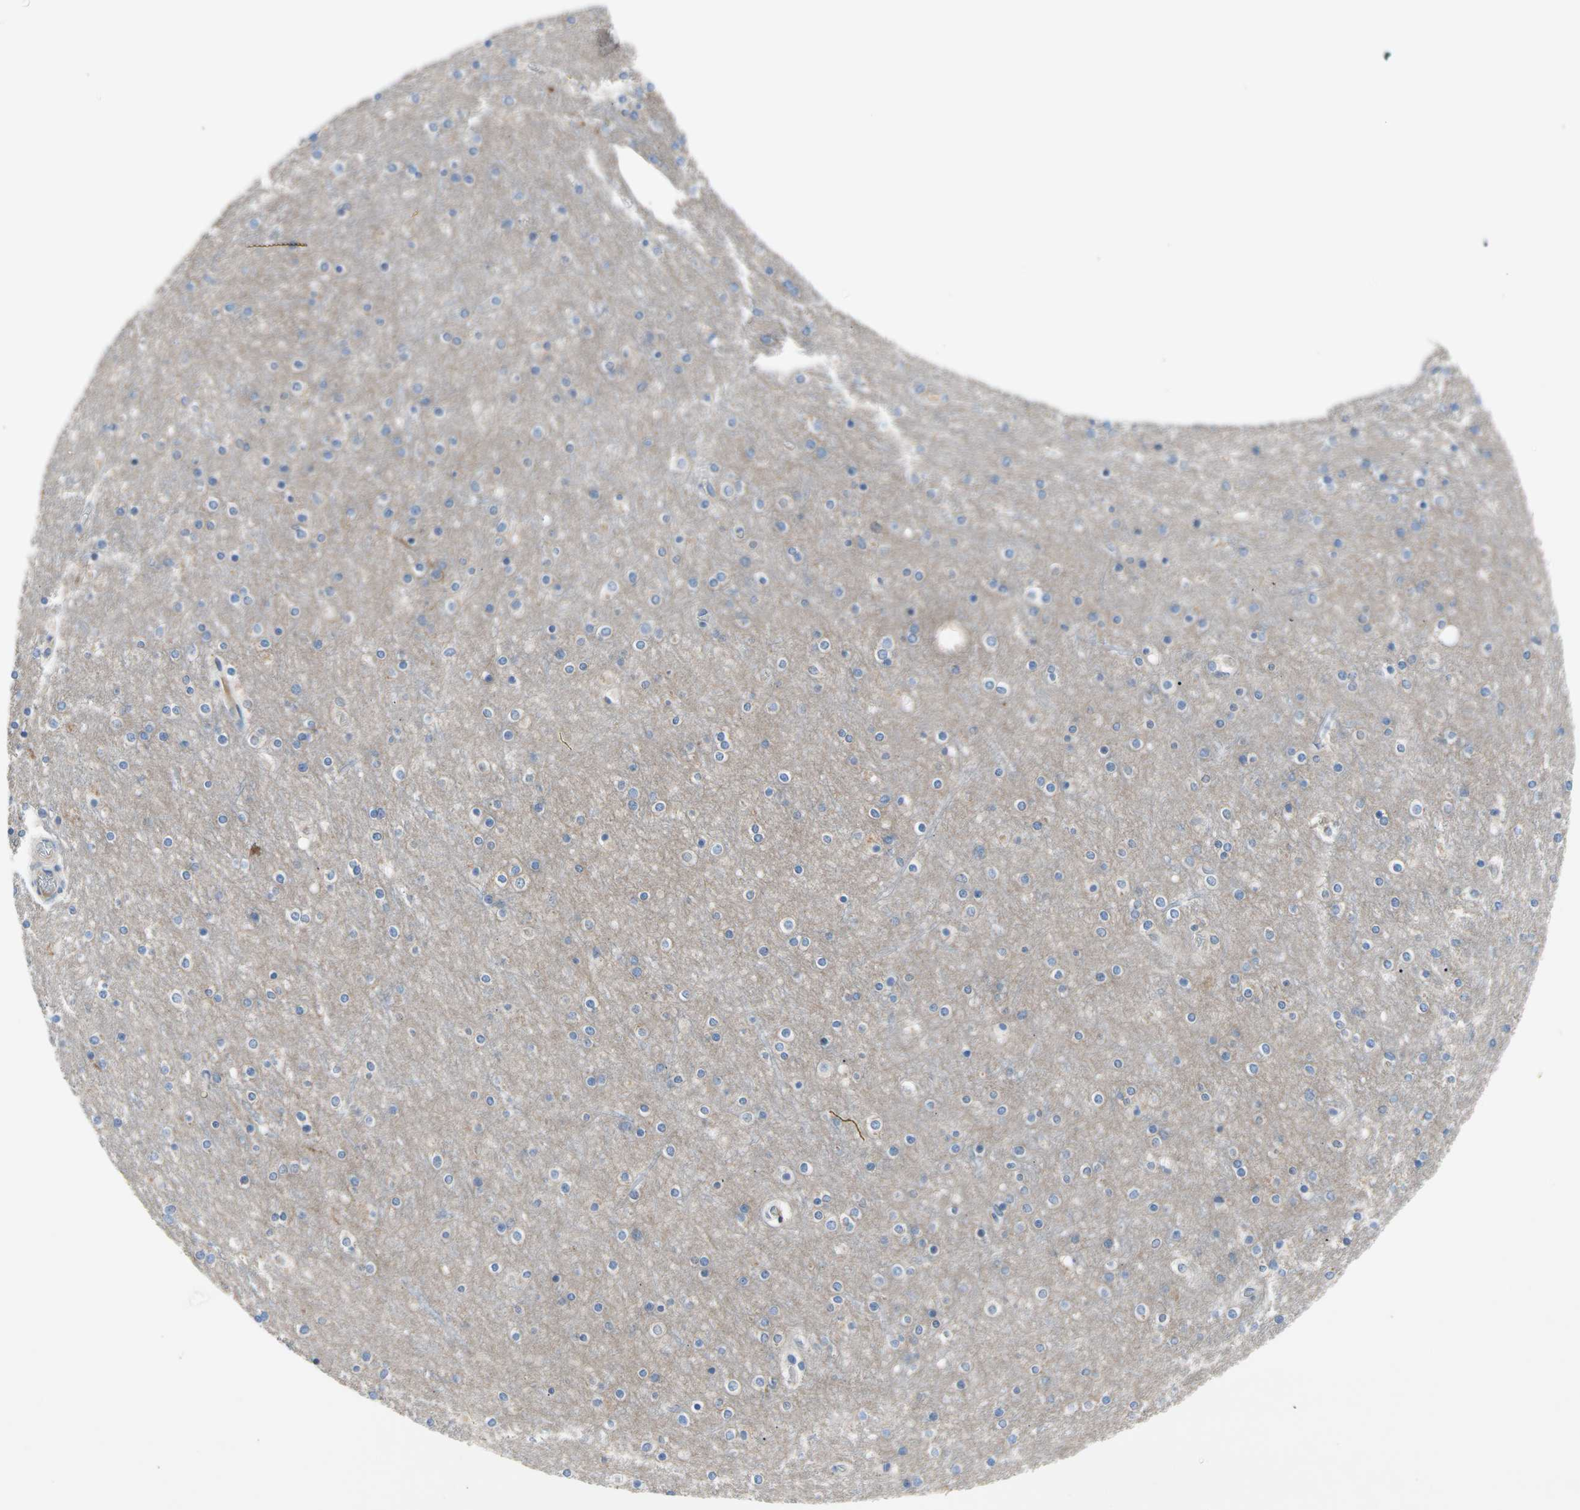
{"staining": {"intensity": "negative", "quantity": "none", "location": "none"}, "tissue": "cerebral cortex", "cell_type": "Endothelial cells", "image_type": "normal", "snomed": [{"axis": "morphology", "description": "Normal tissue, NOS"}, {"axis": "topography", "description": "Cerebral cortex"}], "caption": "Immunohistochemistry micrograph of unremarkable cerebral cortex: human cerebral cortex stained with DAB (3,3'-diaminobenzidine) reveals no significant protein expression in endothelial cells.", "gene": "CA14", "patient": {"sex": "female", "age": 54}}